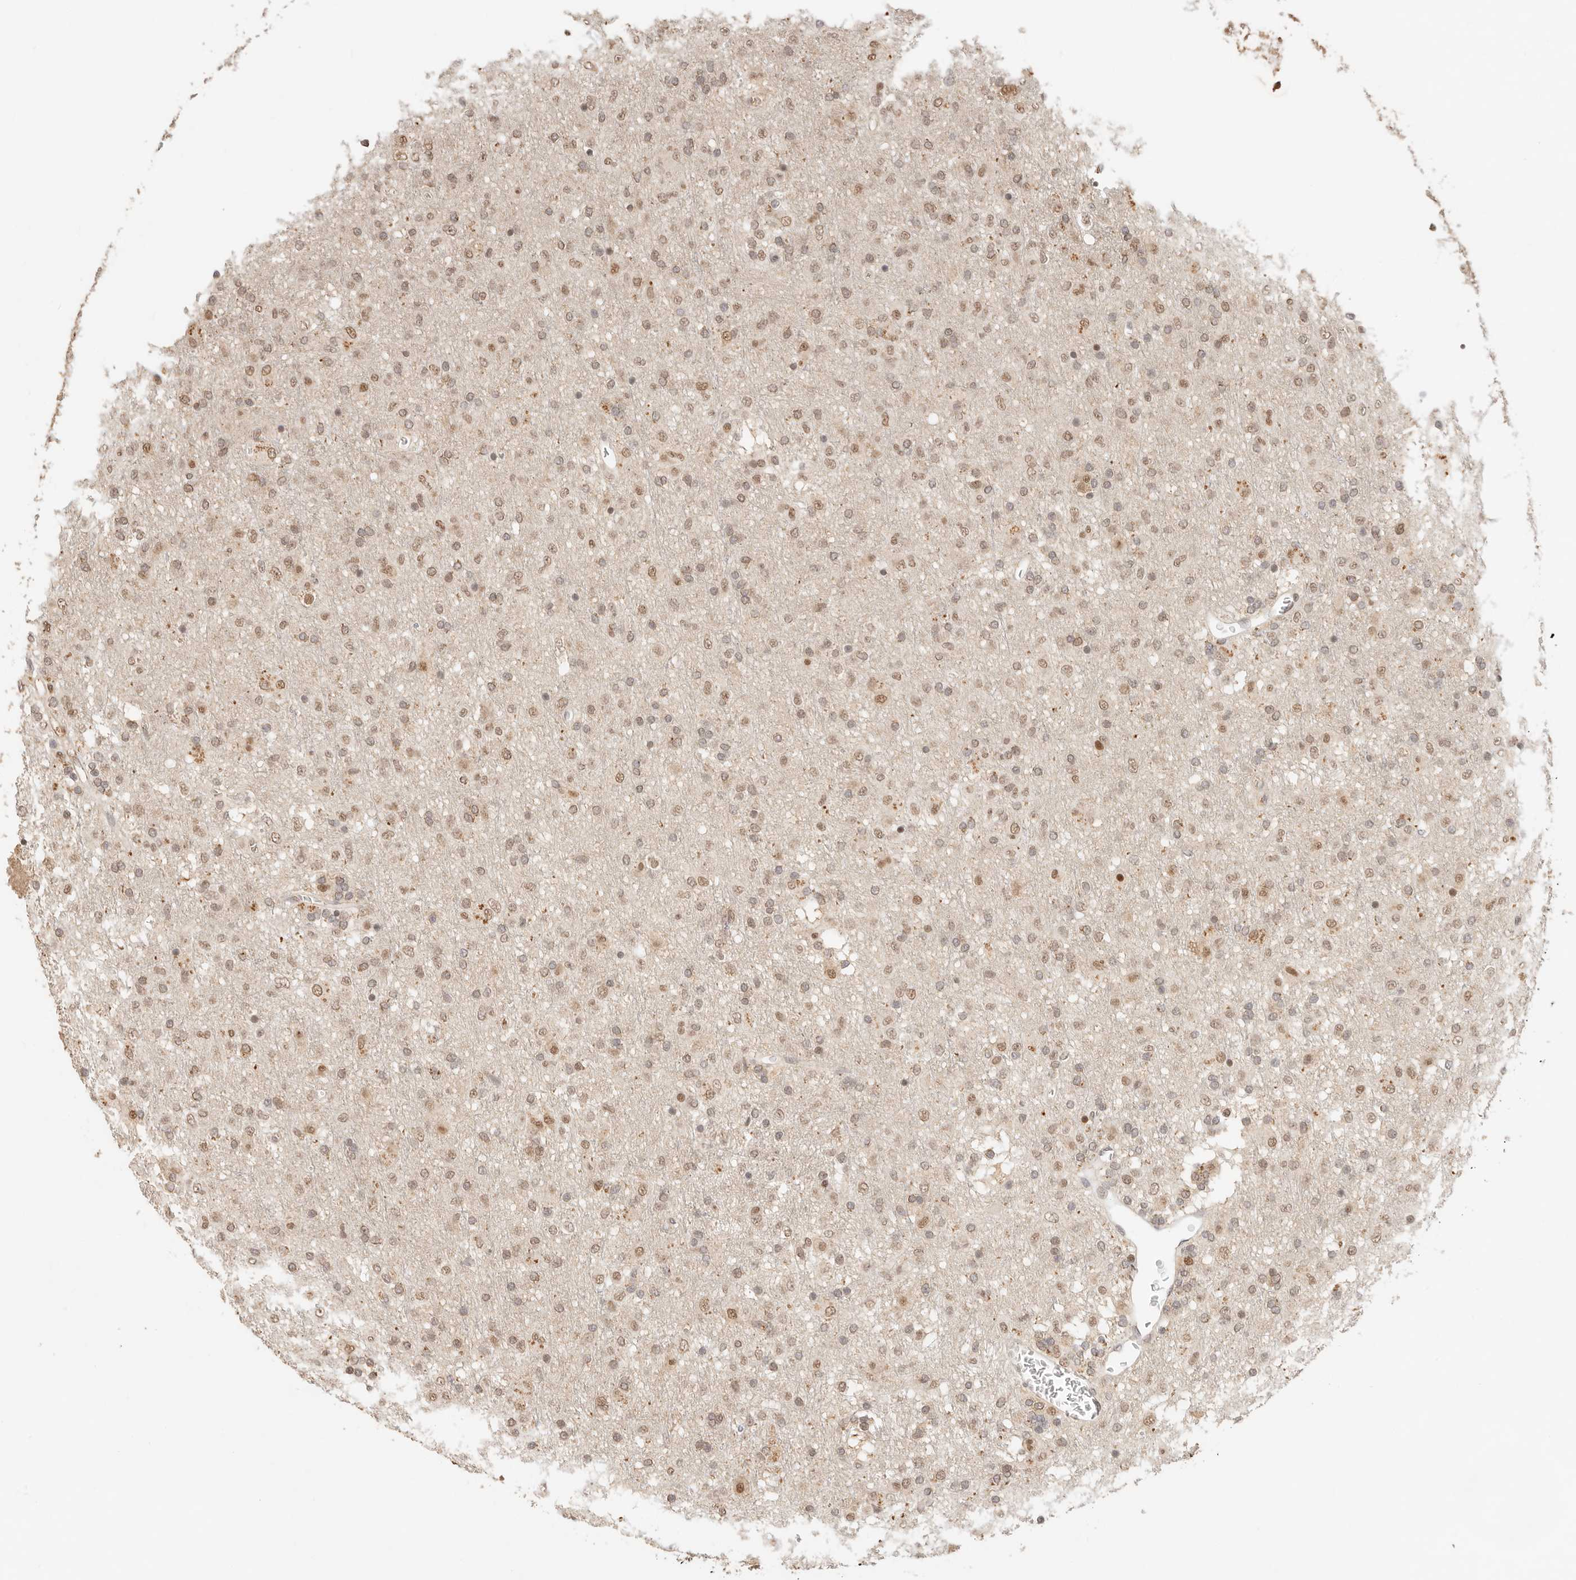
{"staining": {"intensity": "moderate", "quantity": ">75%", "location": "nuclear"}, "tissue": "glioma", "cell_type": "Tumor cells", "image_type": "cancer", "snomed": [{"axis": "morphology", "description": "Glioma, malignant, Low grade"}, {"axis": "topography", "description": "Brain"}], "caption": "Malignant glioma (low-grade) stained with DAB IHC demonstrates medium levels of moderate nuclear expression in approximately >75% of tumor cells.", "gene": "NPAS2", "patient": {"sex": "male", "age": 65}}